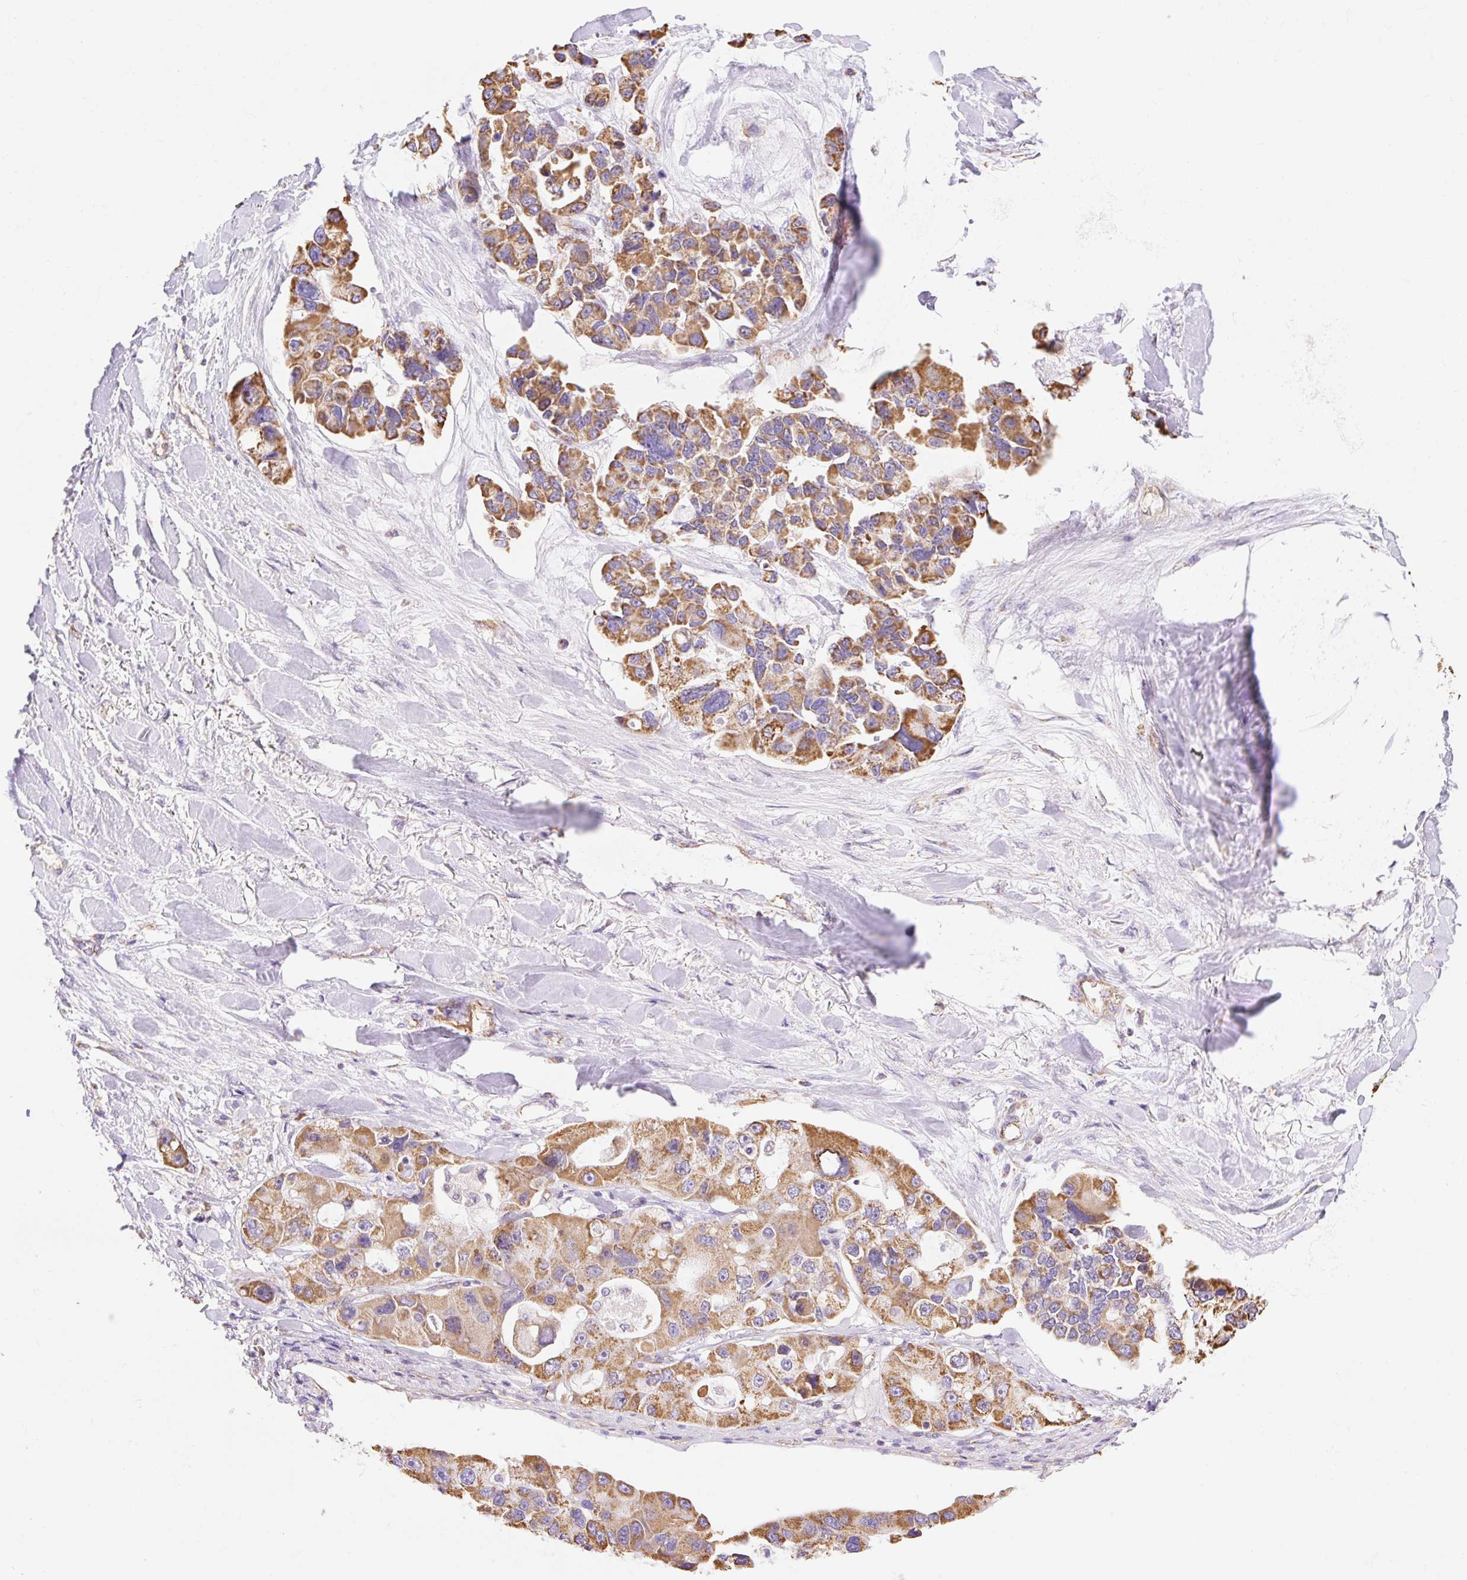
{"staining": {"intensity": "moderate", "quantity": ">75%", "location": "cytoplasmic/membranous"}, "tissue": "lung cancer", "cell_type": "Tumor cells", "image_type": "cancer", "snomed": [{"axis": "morphology", "description": "Adenocarcinoma, NOS"}, {"axis": "topography", "description": "Lung"}], "caption": "Moderate cytoplasmic/membranous protein positivity is present in approximately >75% of tumor cells in lung adenocarcinoma.", "gene": "ESAM", "patient": {"sex": "female", "age": 54}}